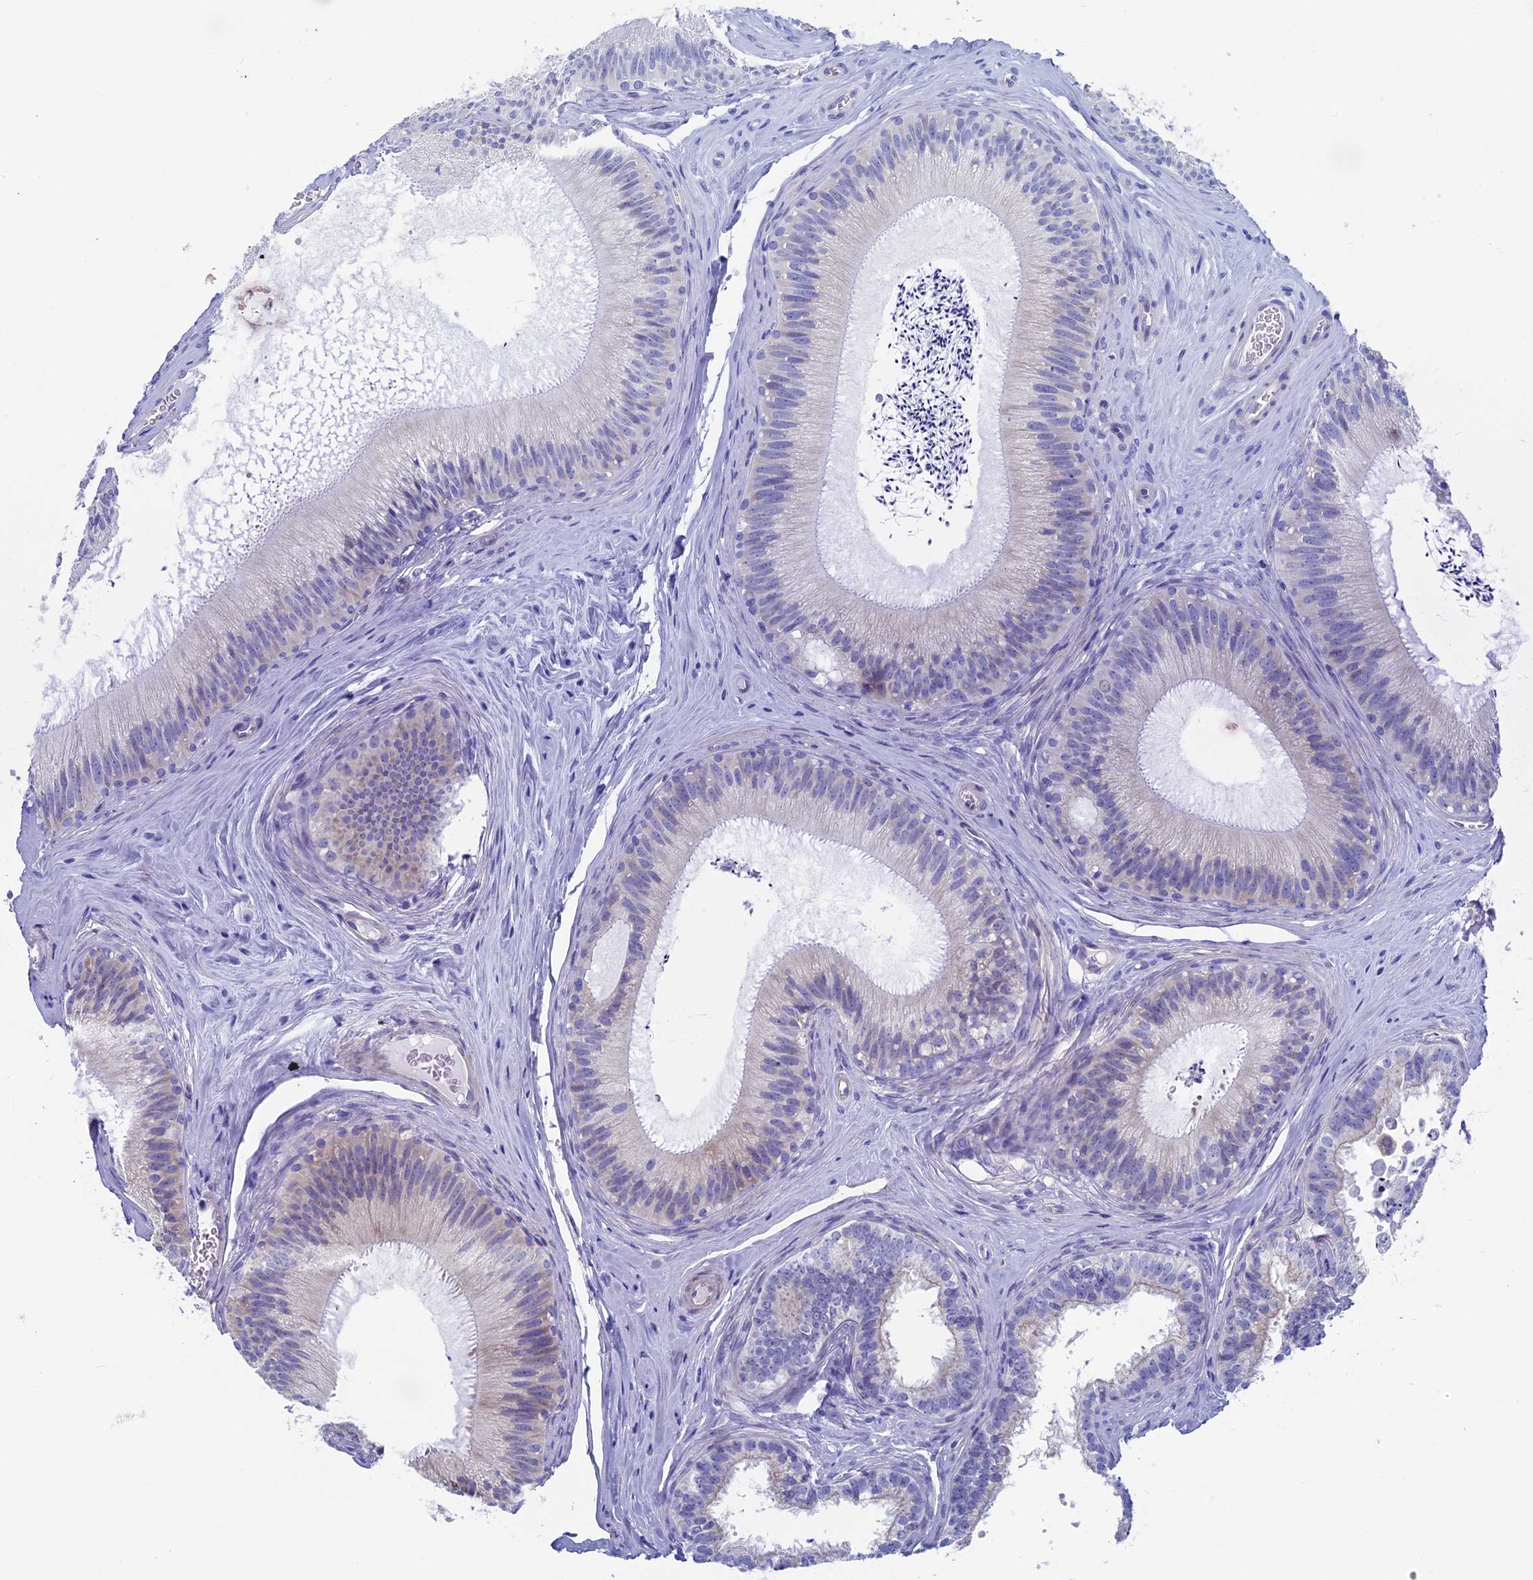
{"staining": {"intensity": "weak", "quantity": "<25%", "location": "cytoplasmic/membranous"}, "tissue": "epididymis", "cell_type": "Glandular cells", "image_type": "normal", "snomed": [{"axis": "morphology", "description": "Normal tissue, NOS"}, {"axis": "topography", "description": "Epididymis"}], "caption": "This is an immunohistochemistry photomicrograph of unremarkable human epididymis. There is no positivity in glandular cells.", "gene": "MAGEB6", "patient": {"sex": "male", "age": 46}}